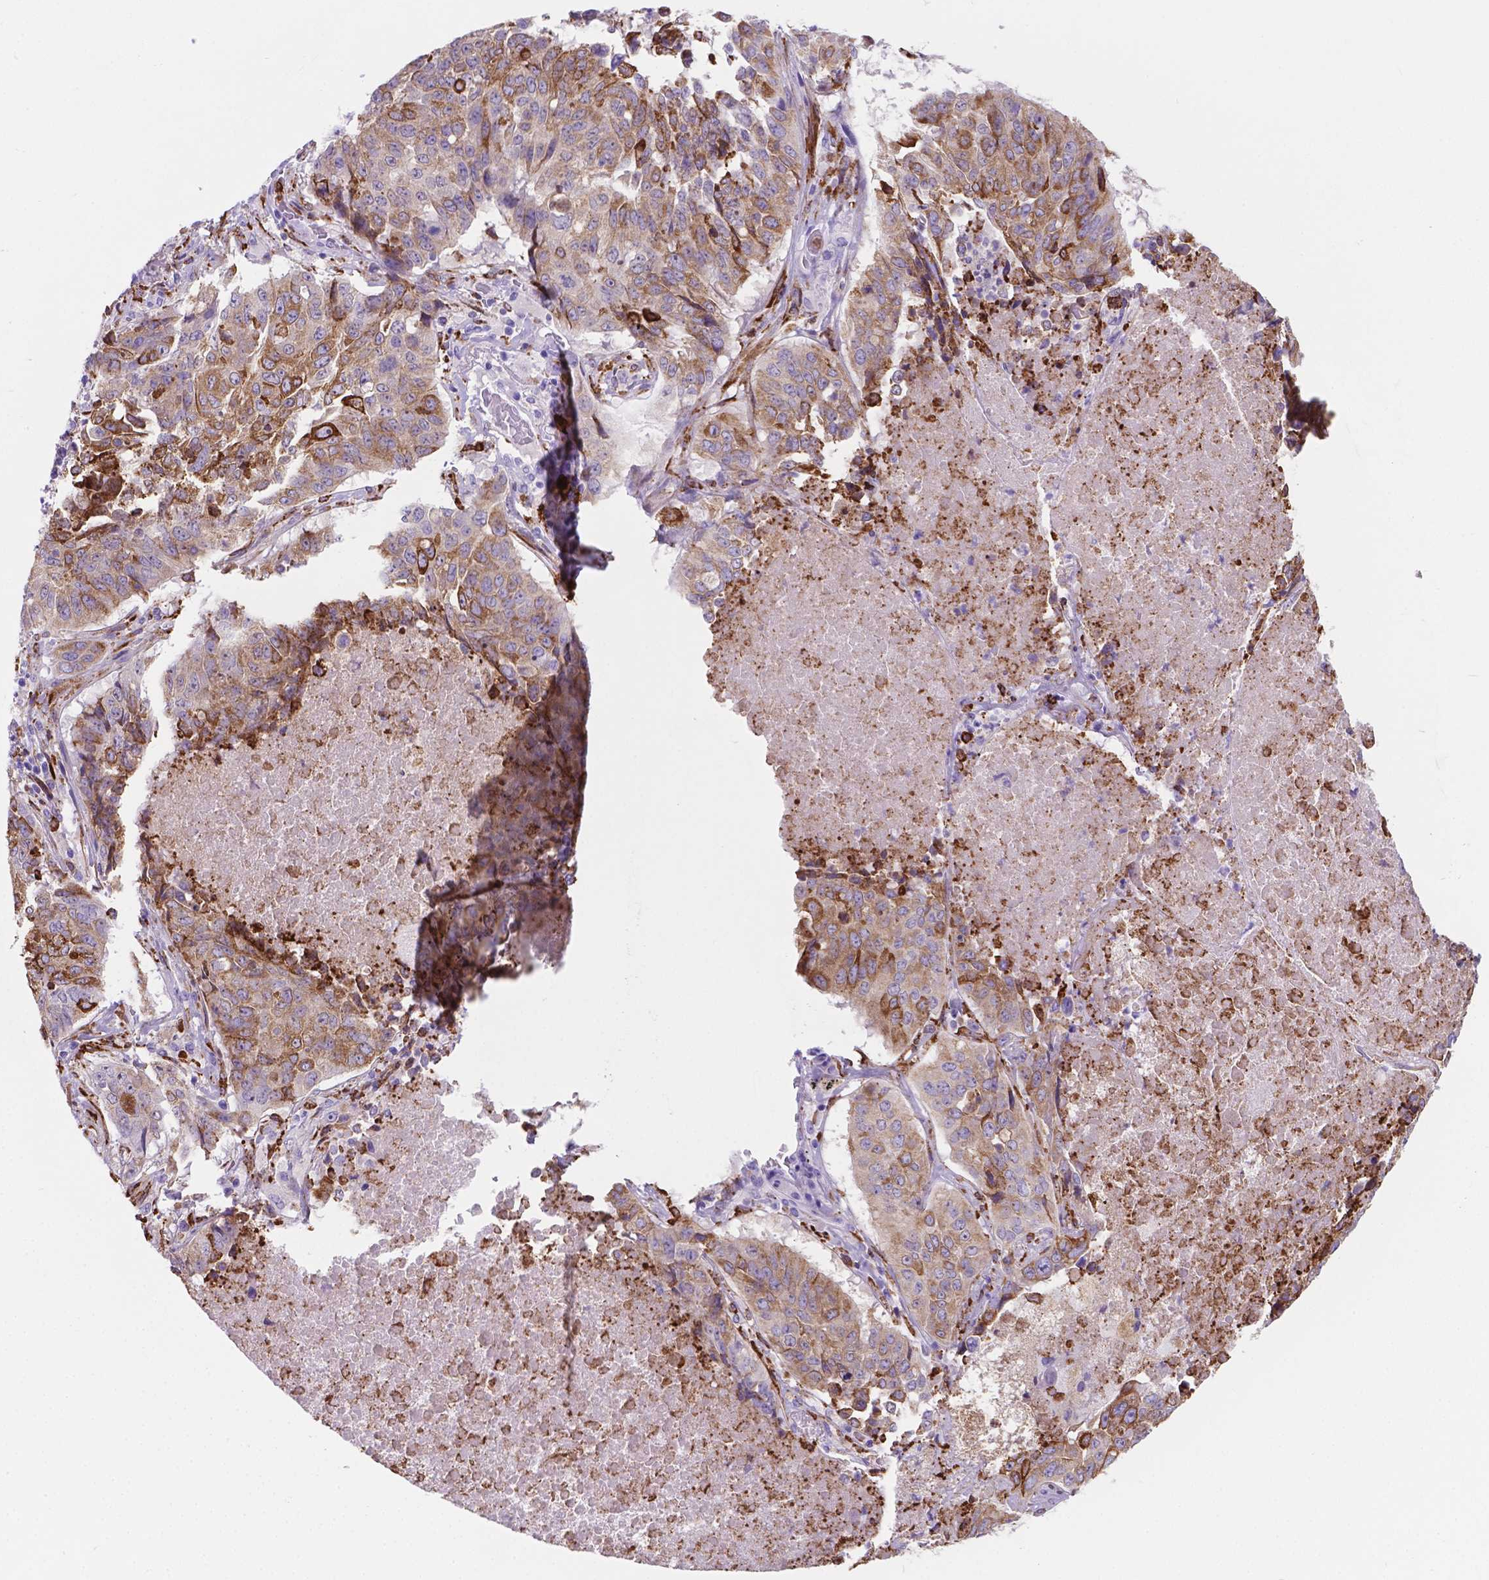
{"staining": {"intensity": "moderate", "quantity": "25%-75%", "location": "cytoplasmic/membranous"}, "tissue": "lung cancer", "cell_type": "Tumor cells", "image_type": "cancer", "snomed": [{"axis": "morphology", "description": "Normal tissue, NOS"}, {"axis": "morphology", "description": "Squamous cell carcinoma, NOS"}, {"axis": "topography", "description": "Bronchus"}, {"axis": "topography", "description": "Lung"}], "caption": "This photomicrograph exhibits immunohistochemistry staining of lung cancer, with medium moderate cytoplasmic/membranous positivity in about 25%-75% of tumor cells.", "gene": "MACF1", "patient": {"sex": "male", "age": 64}}